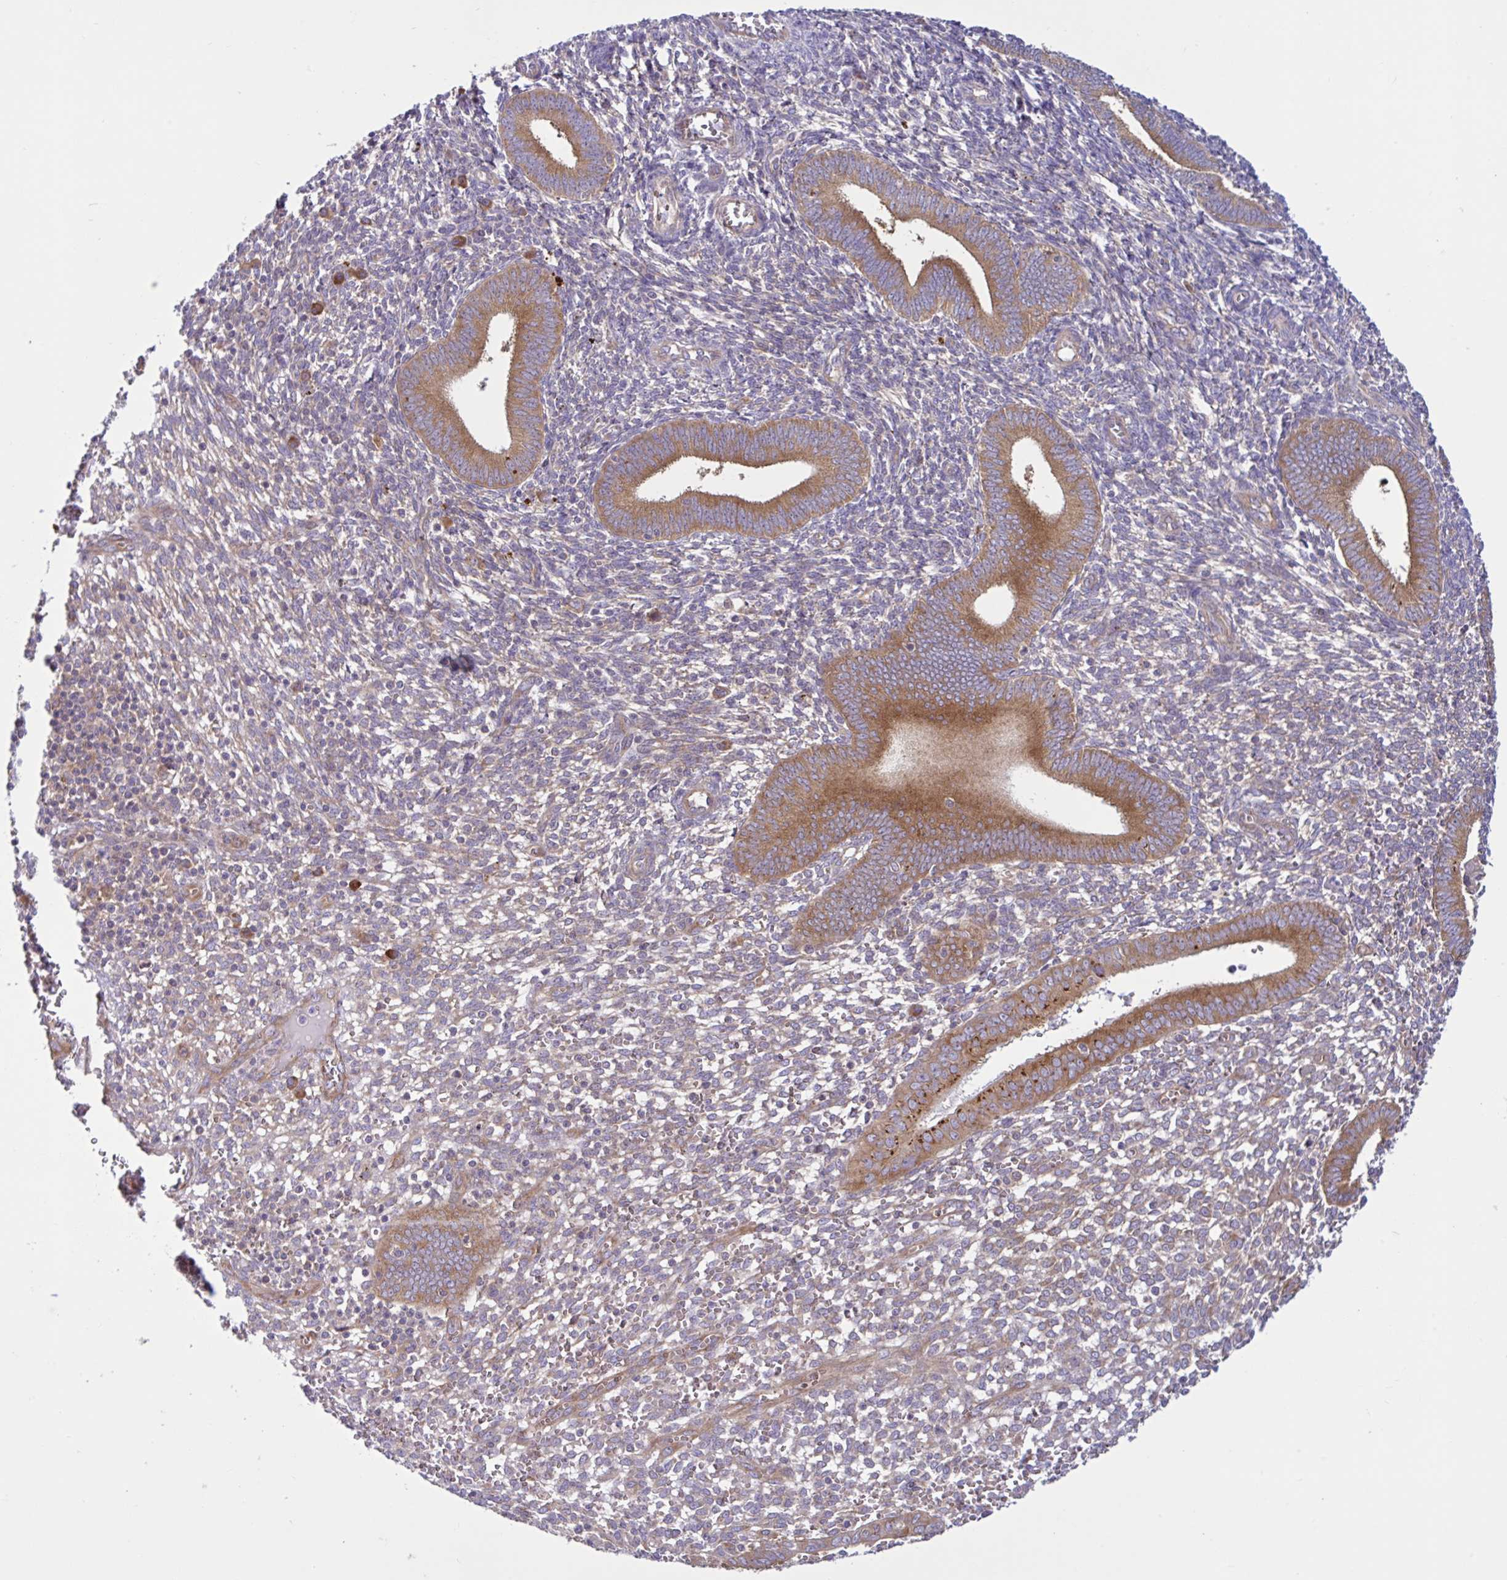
{"staining": {"intensity": "moderate", "quantity": "25%-75%", "location": "cytoplasmic/membranous"}, "tissue": "endometrium", "cell_type": "Cells in endometrial stroma", "image_type": "normal", "snomed": [{"axis": "morphology", "description": "Normal tissue, NOS"}, {"axis": "topography", "description": "Endometrium"}], "caption": "DAB immunohistochemical staining of benign human endometrium displays moderate cytoplasmic/membranous protein positivity in approximately 25%-75% of cells in endometrial stroma.", "gene": "LARS1", "patient": {"sex": "female", "age": 41}}